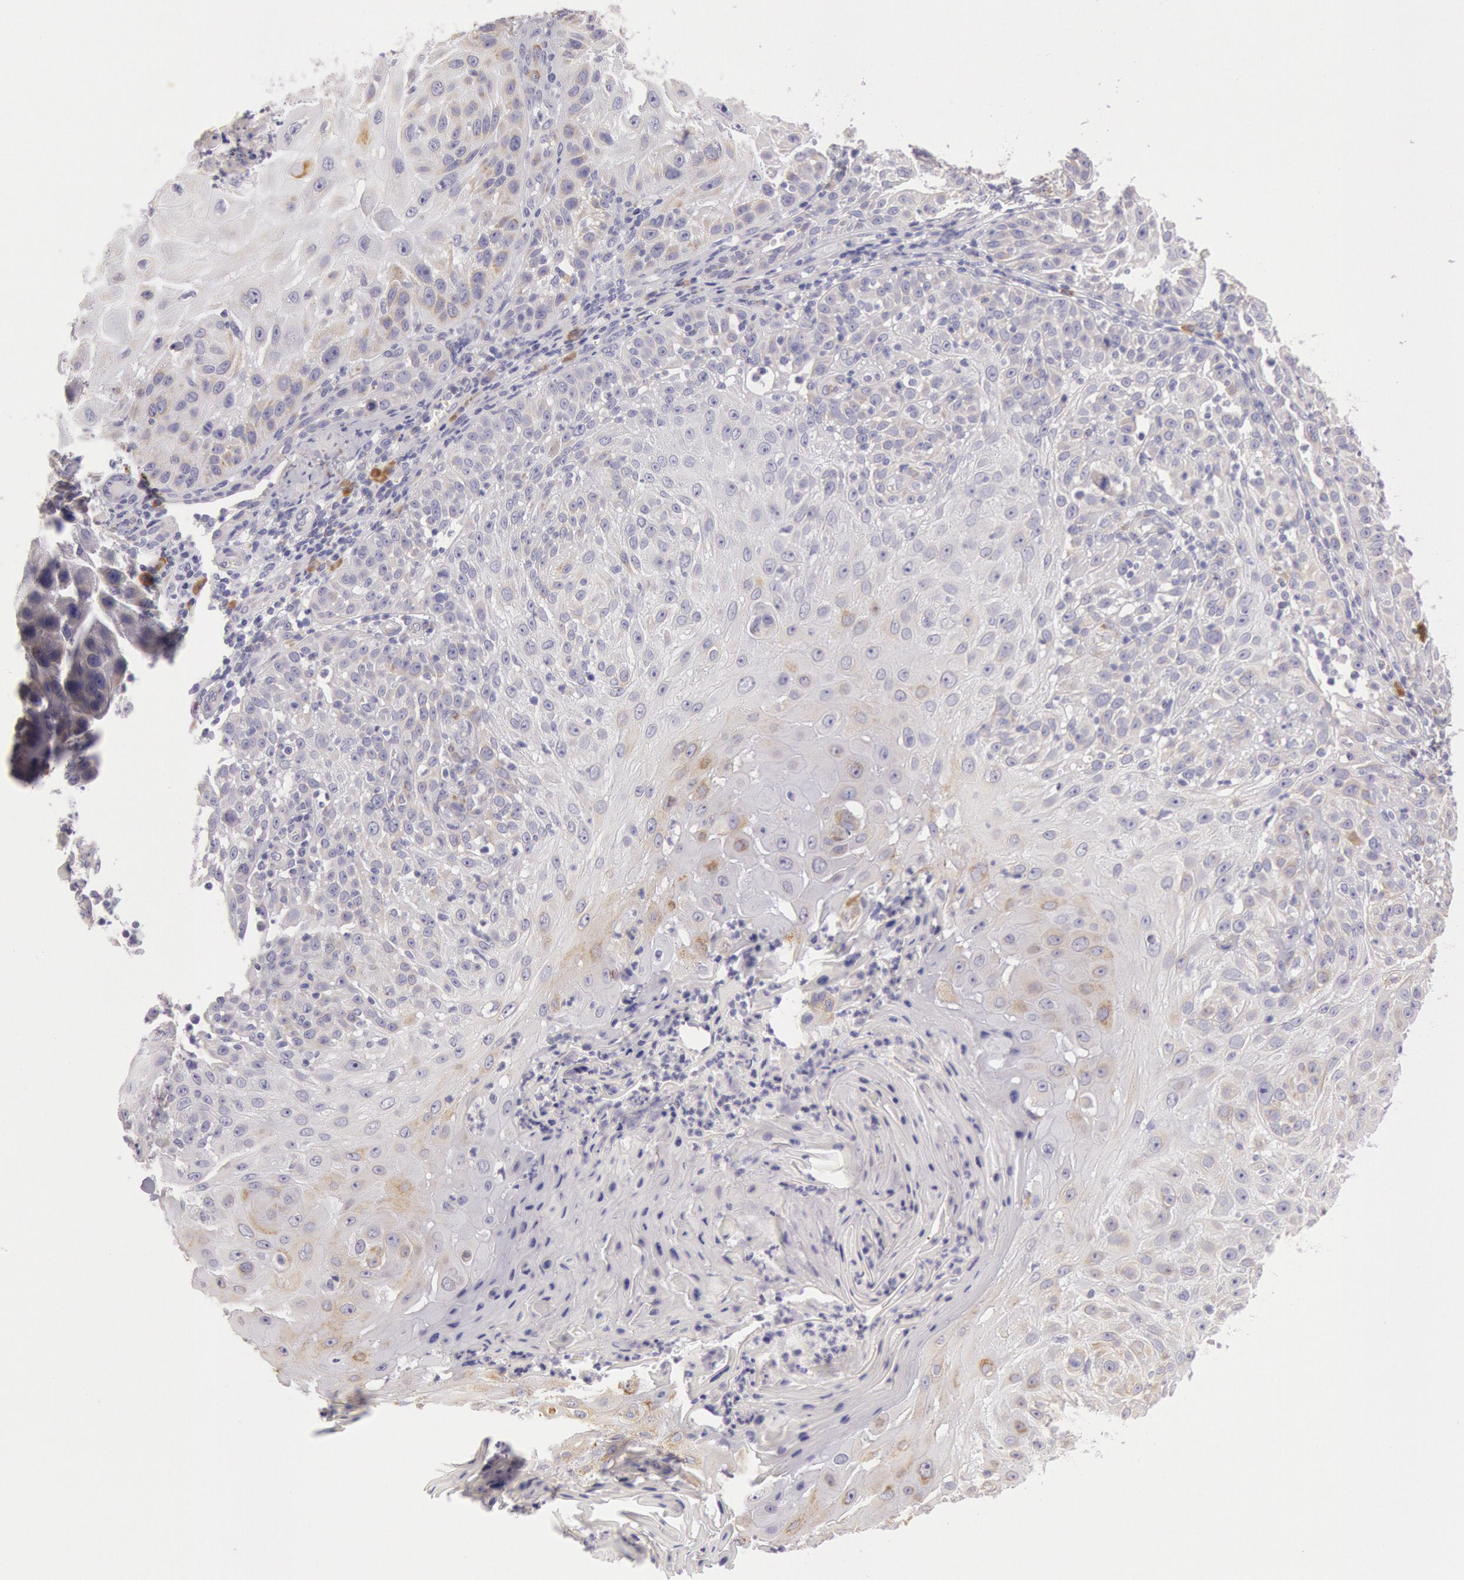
{"staining": {"intensity": "weak", "quantity": "25%-75%", "location": "cytoplasmic/membranous"}, "tissue": "skin cancer", "cell_type": "Tumor cells", "image_type": "cancer", "snomed": [{"axis": "morphology", "description": "Squamous cell carcinoma, NOS"}, {"axis": "topography", "description": "Skin"}], "caption": "A brown stain shows weak cytoplasmic/membranous positivity of a protein in human skin cancer tumor cells. (IHC, brightfield microscopy, high magnification).", "gene": "CIDEB", "patient": {"sex": "female", "age": 89}}